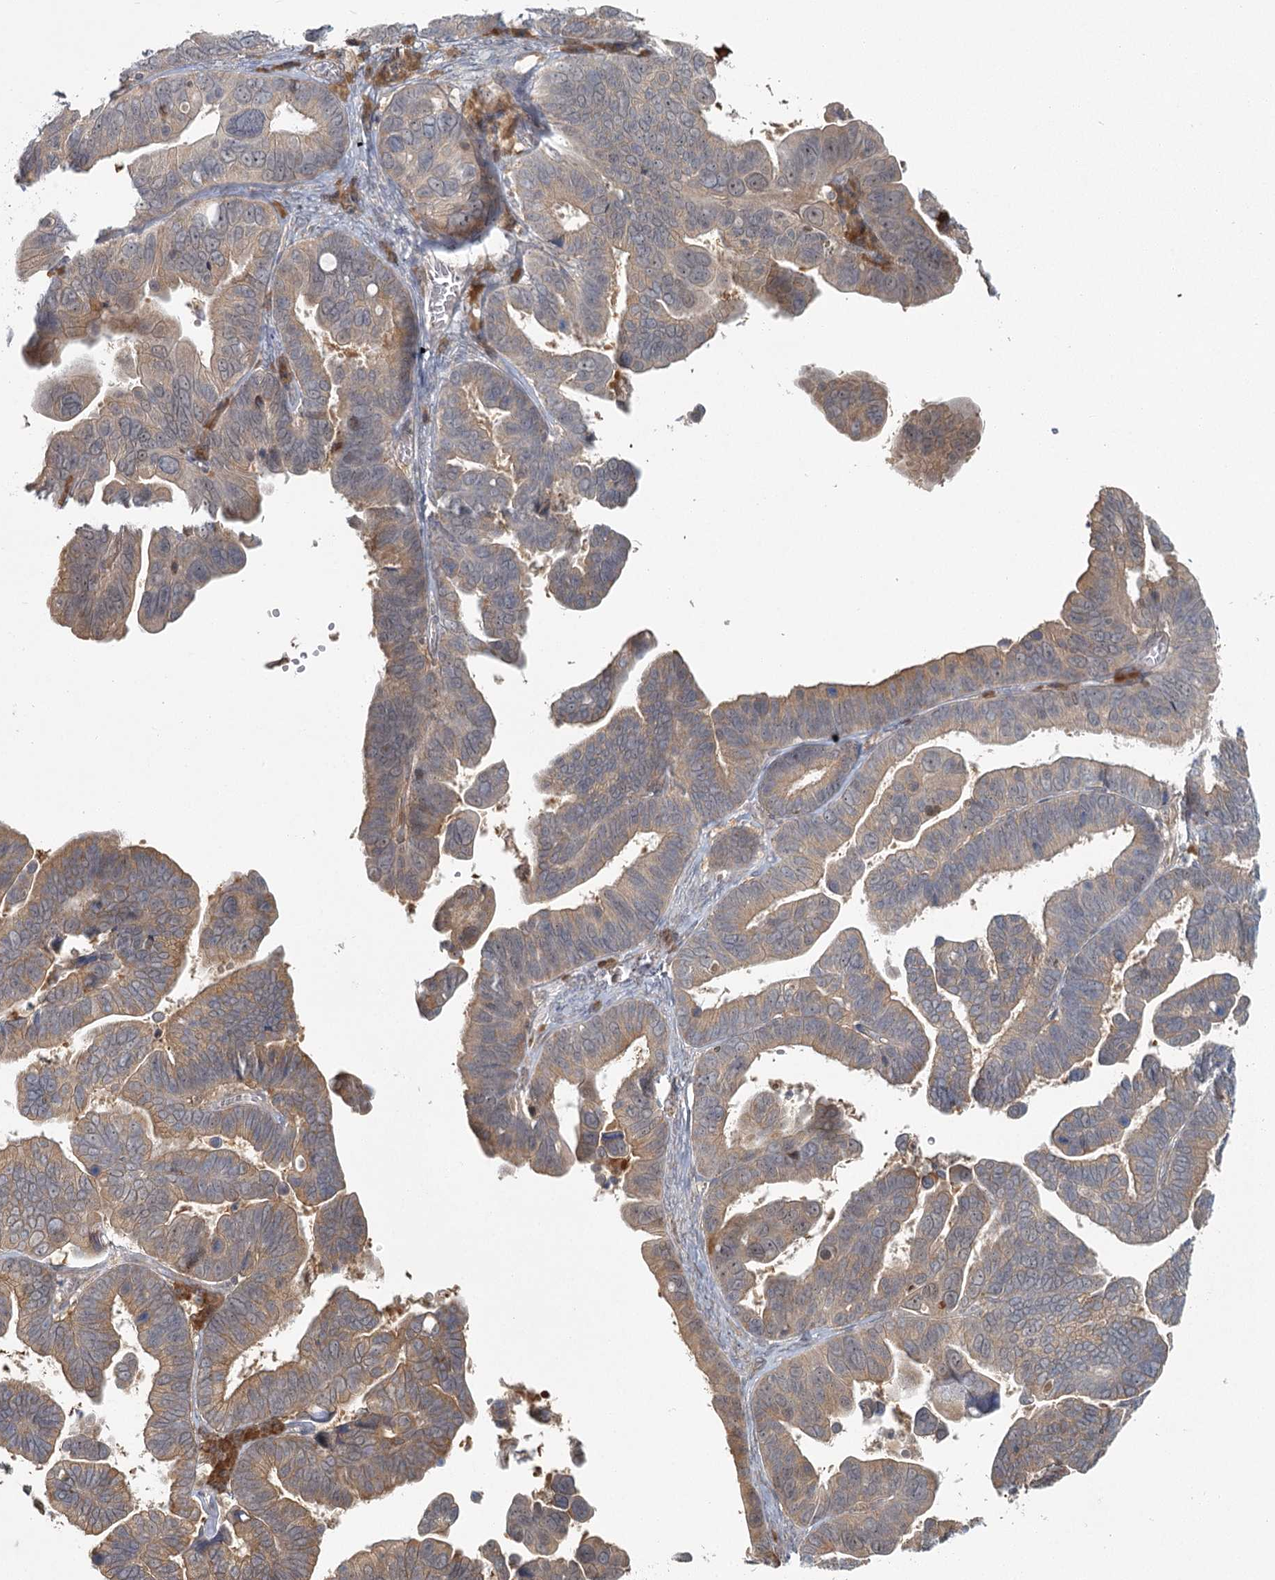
{"staining": {"intensity": "moderate", "quantity": ">75%", "location": "cytoplasmic/membranous"}, "tissue": "ovarian cancer", "cell_type": "Tumor cells", "image_type": "cancer", "snomed": [{"axis": "morphology", "description": "Cystadenocarcinoma, serous, NOS"}, {"axis": "topography", "description": "Ovary"}], "caption": "Moderate cytoplasmic/membranous positivity is present in about >75% of tumor cells in ovarian serous cystadenocarcinoma. (Stains: DAB in brown, nuclei in blue, Microscopy: brightfield microscopy at high magnification).", "gene": "THNSL1", "patient": {"sex": "female", "age": 56}}